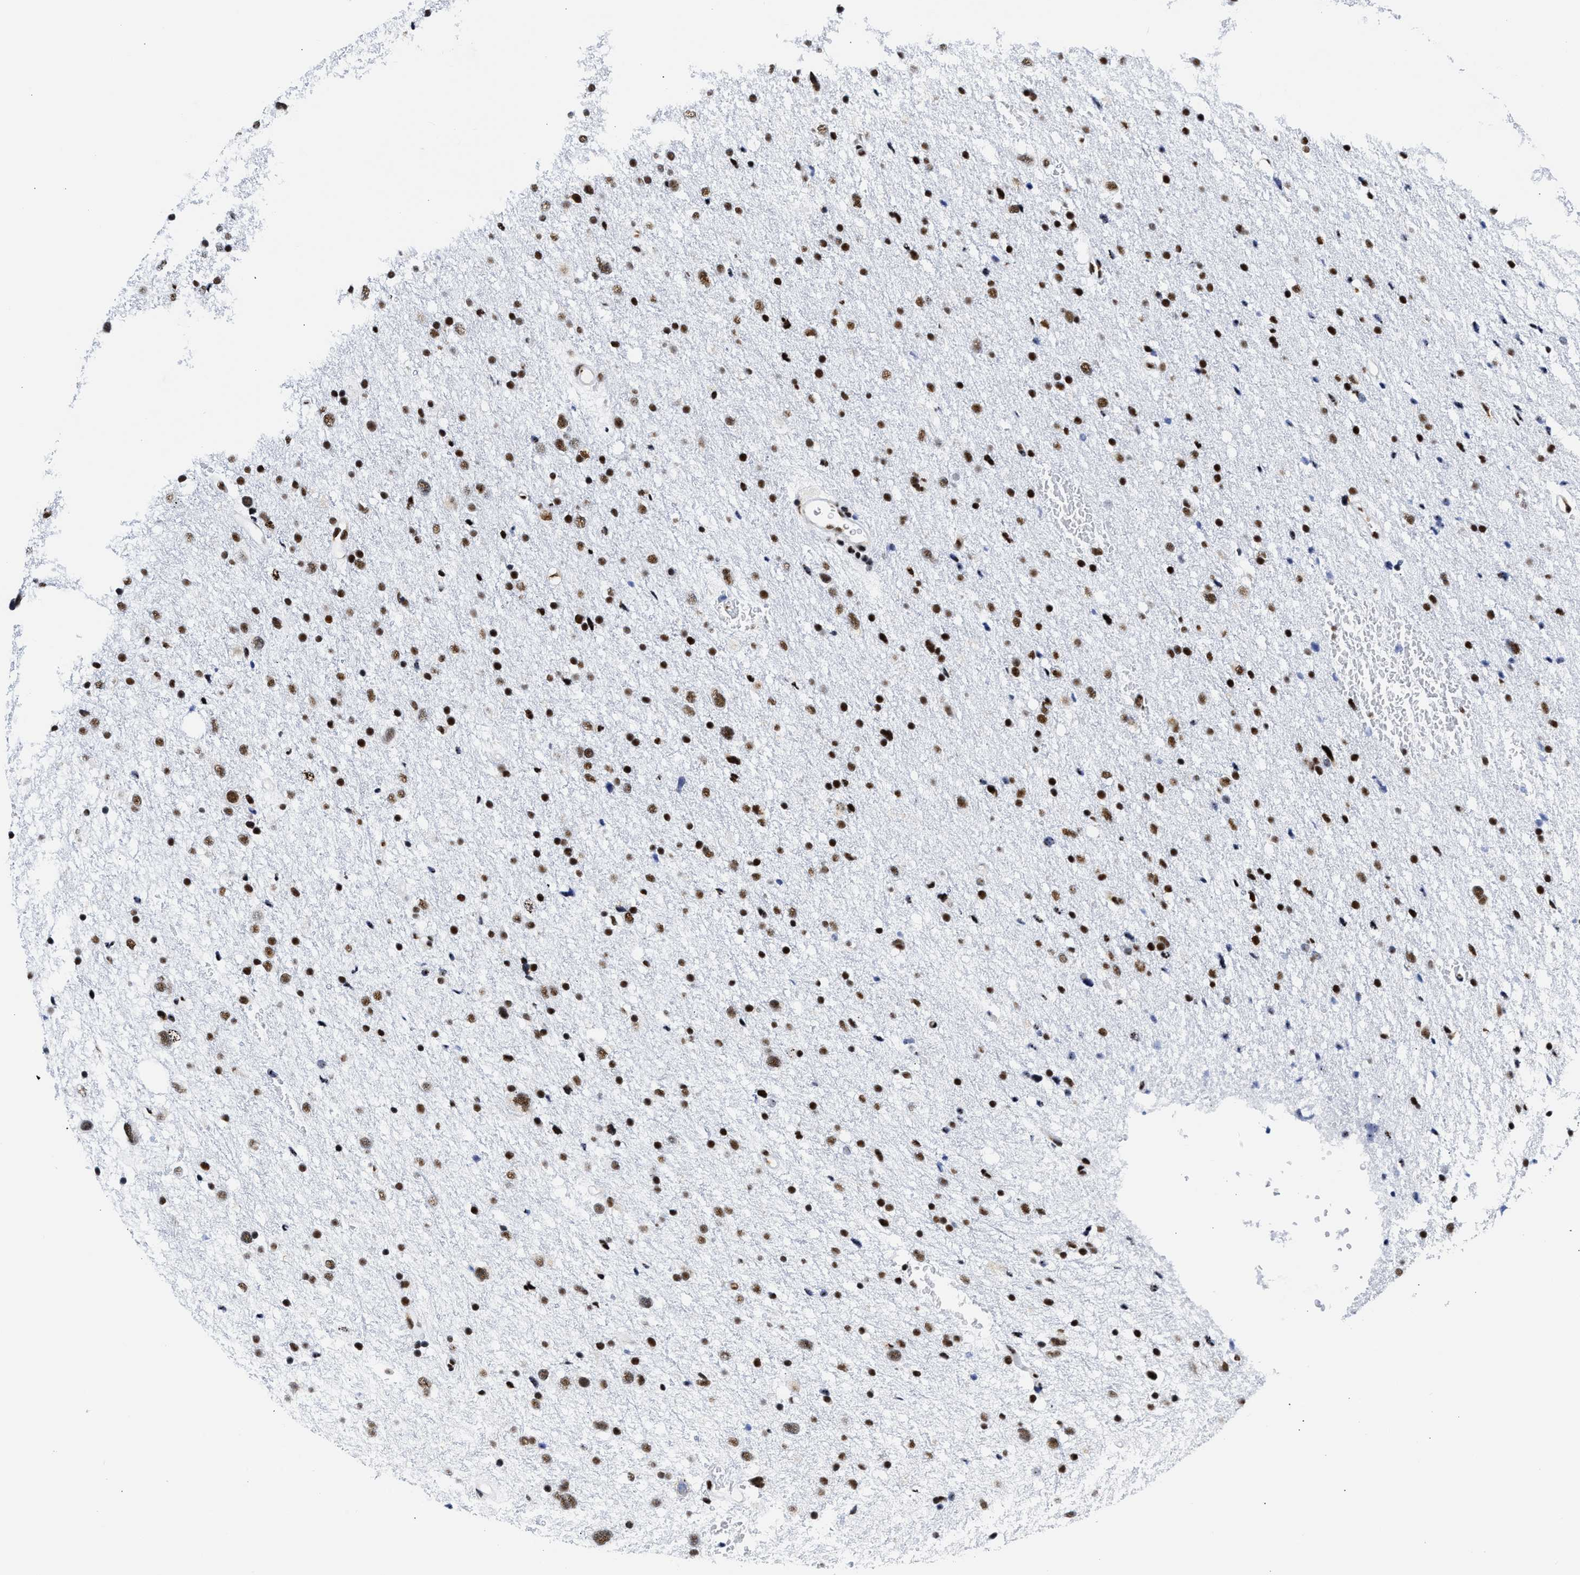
{"staining": {"intensity": "moderate", "quantity": ">75%", "location": "nuclear"}, "tissue": "glioma", "cell_type": "Tumor cells", "image_type": "cancer", "snomed": [{"axis": "morphology", "description": "Glioma, malignant, Low grade"}, {"axis": "topography", "description": "Brain"}], "caption": "Protein staining of low-grade glioma (malignant) tissue reveals moderate nuclear expression in about >75% of tumor cells.", "gene": "RBM8A", "patient": {"sex": "female", "age": 37}}